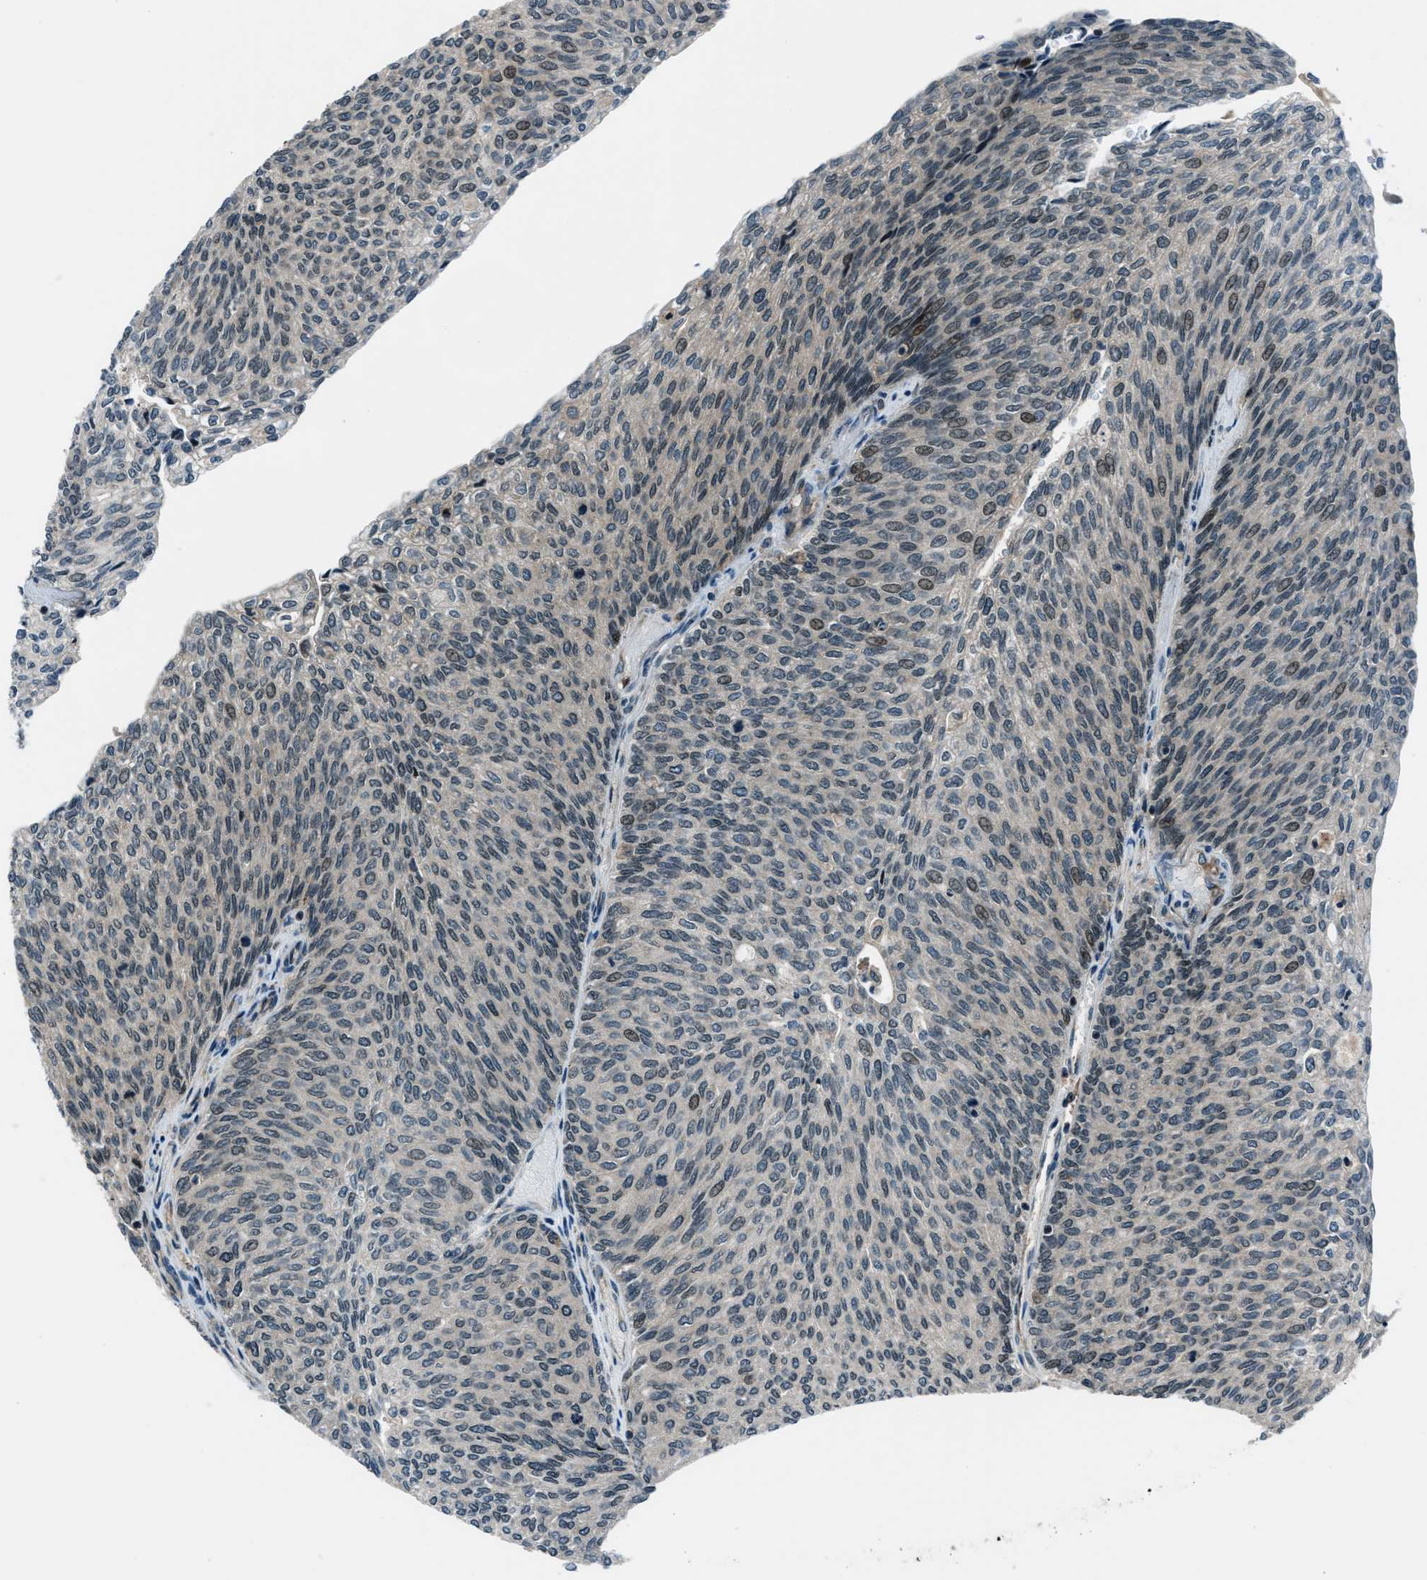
{"staining": {"intensity": "weak", "quantity": "<25%", "location": "nuclear"}, "tissue": "urothelial cancer", "cell_type": "Tumor cells", "image_type": "cancer", "snomed": [{"axis": "morphology", "description": "Urothelial carcinoma, Low grade"}, {"axis": "topography", "description": "Urinary bladder"}], "caption": "DAB immunohistochemical staining of human urothelial carcinoma (low-grade) demonstrates no significant staining in tumor cells.", "gene": "ACTL9", "patient": {"sex": "female", "age": 79}}